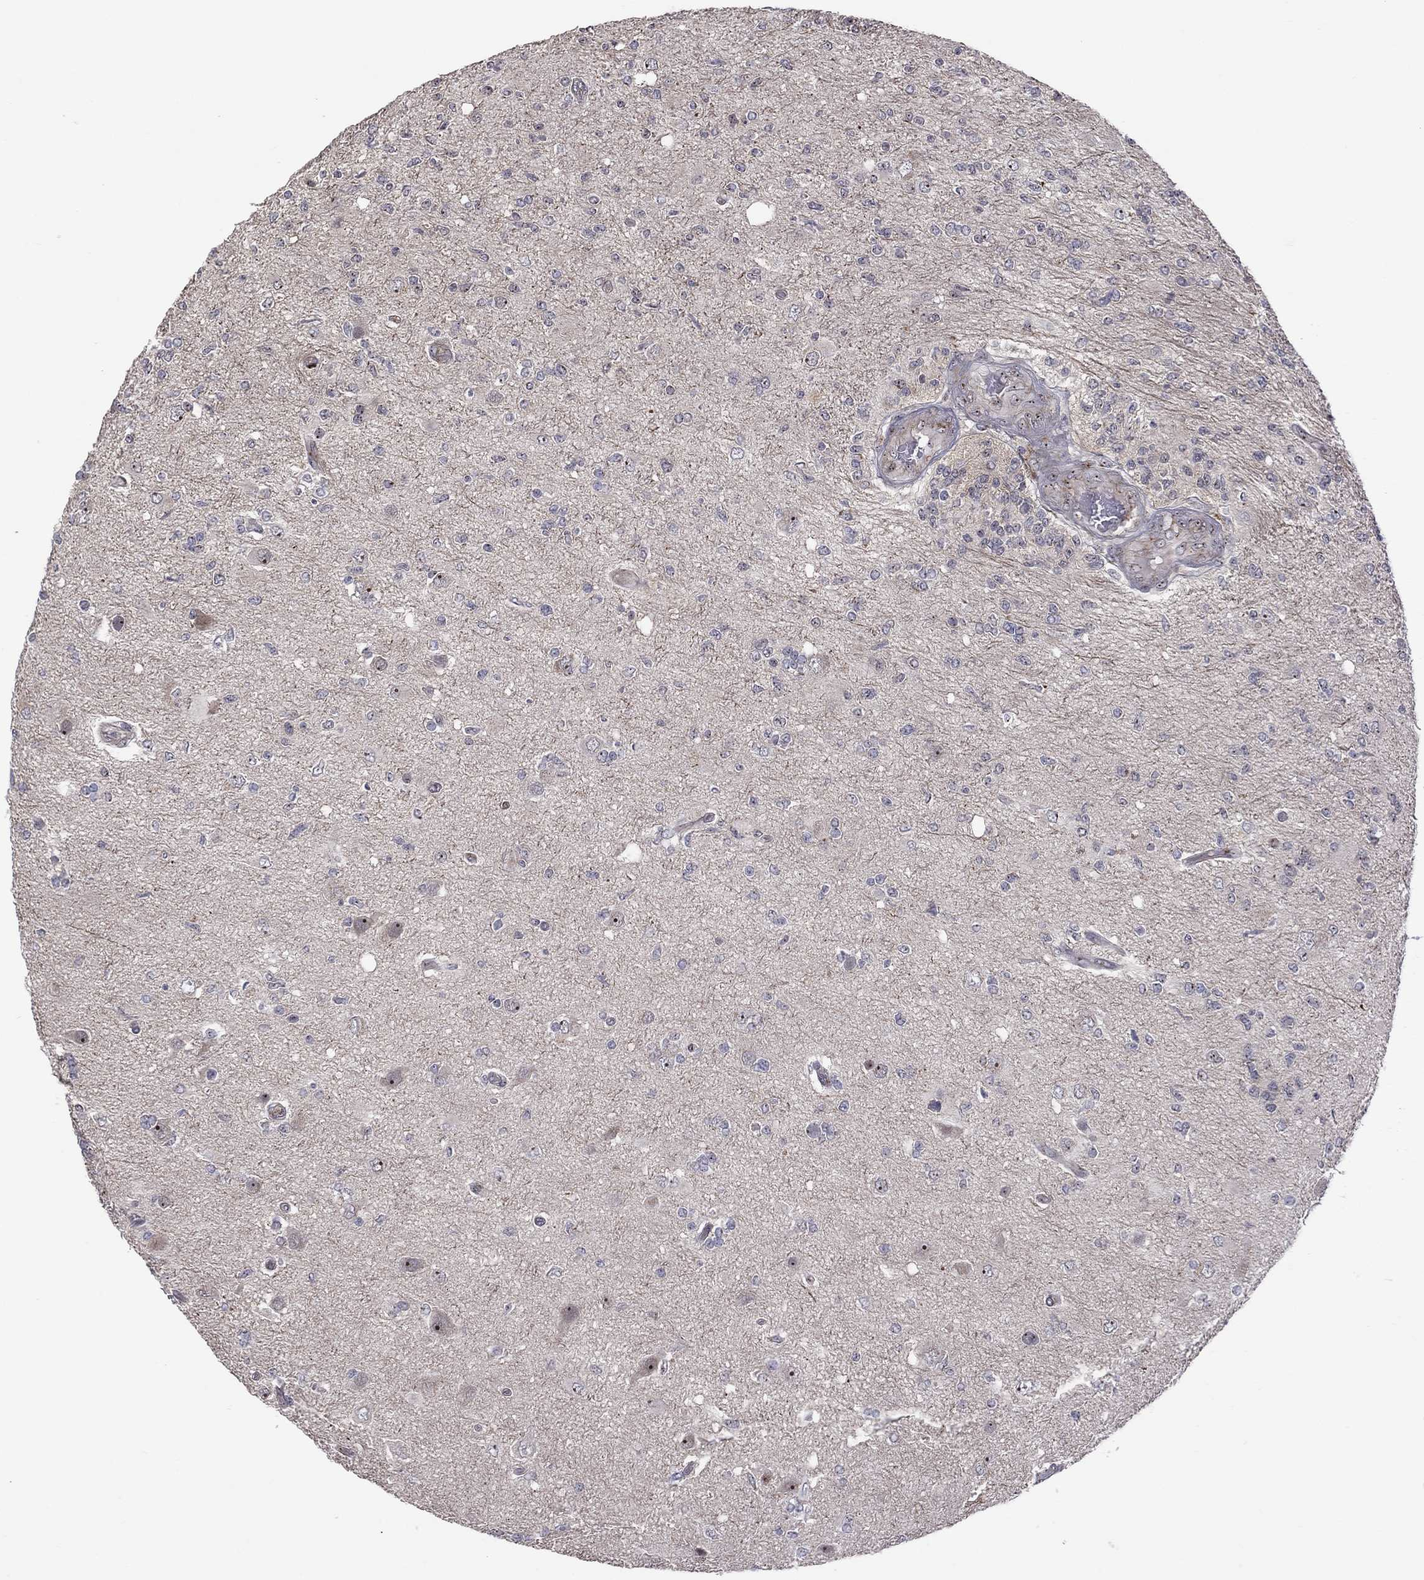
{"staining": {"intensity": "negative", "quantity": "none", "location": "none"}, "tissue": "glioma", "cell_type": "Tumor cells", "image_type": "cancer", "snomed": [{"axis": "morphology", "description": "Glioma, malignant, High grade"}, {"axis": "topography", "description": "Cerebral cortex"}], "caption": "Tumor cells are negative for protein expression in human glioma.", "gene": "VHL", "patient": {"sex": "male", "age": 70}}